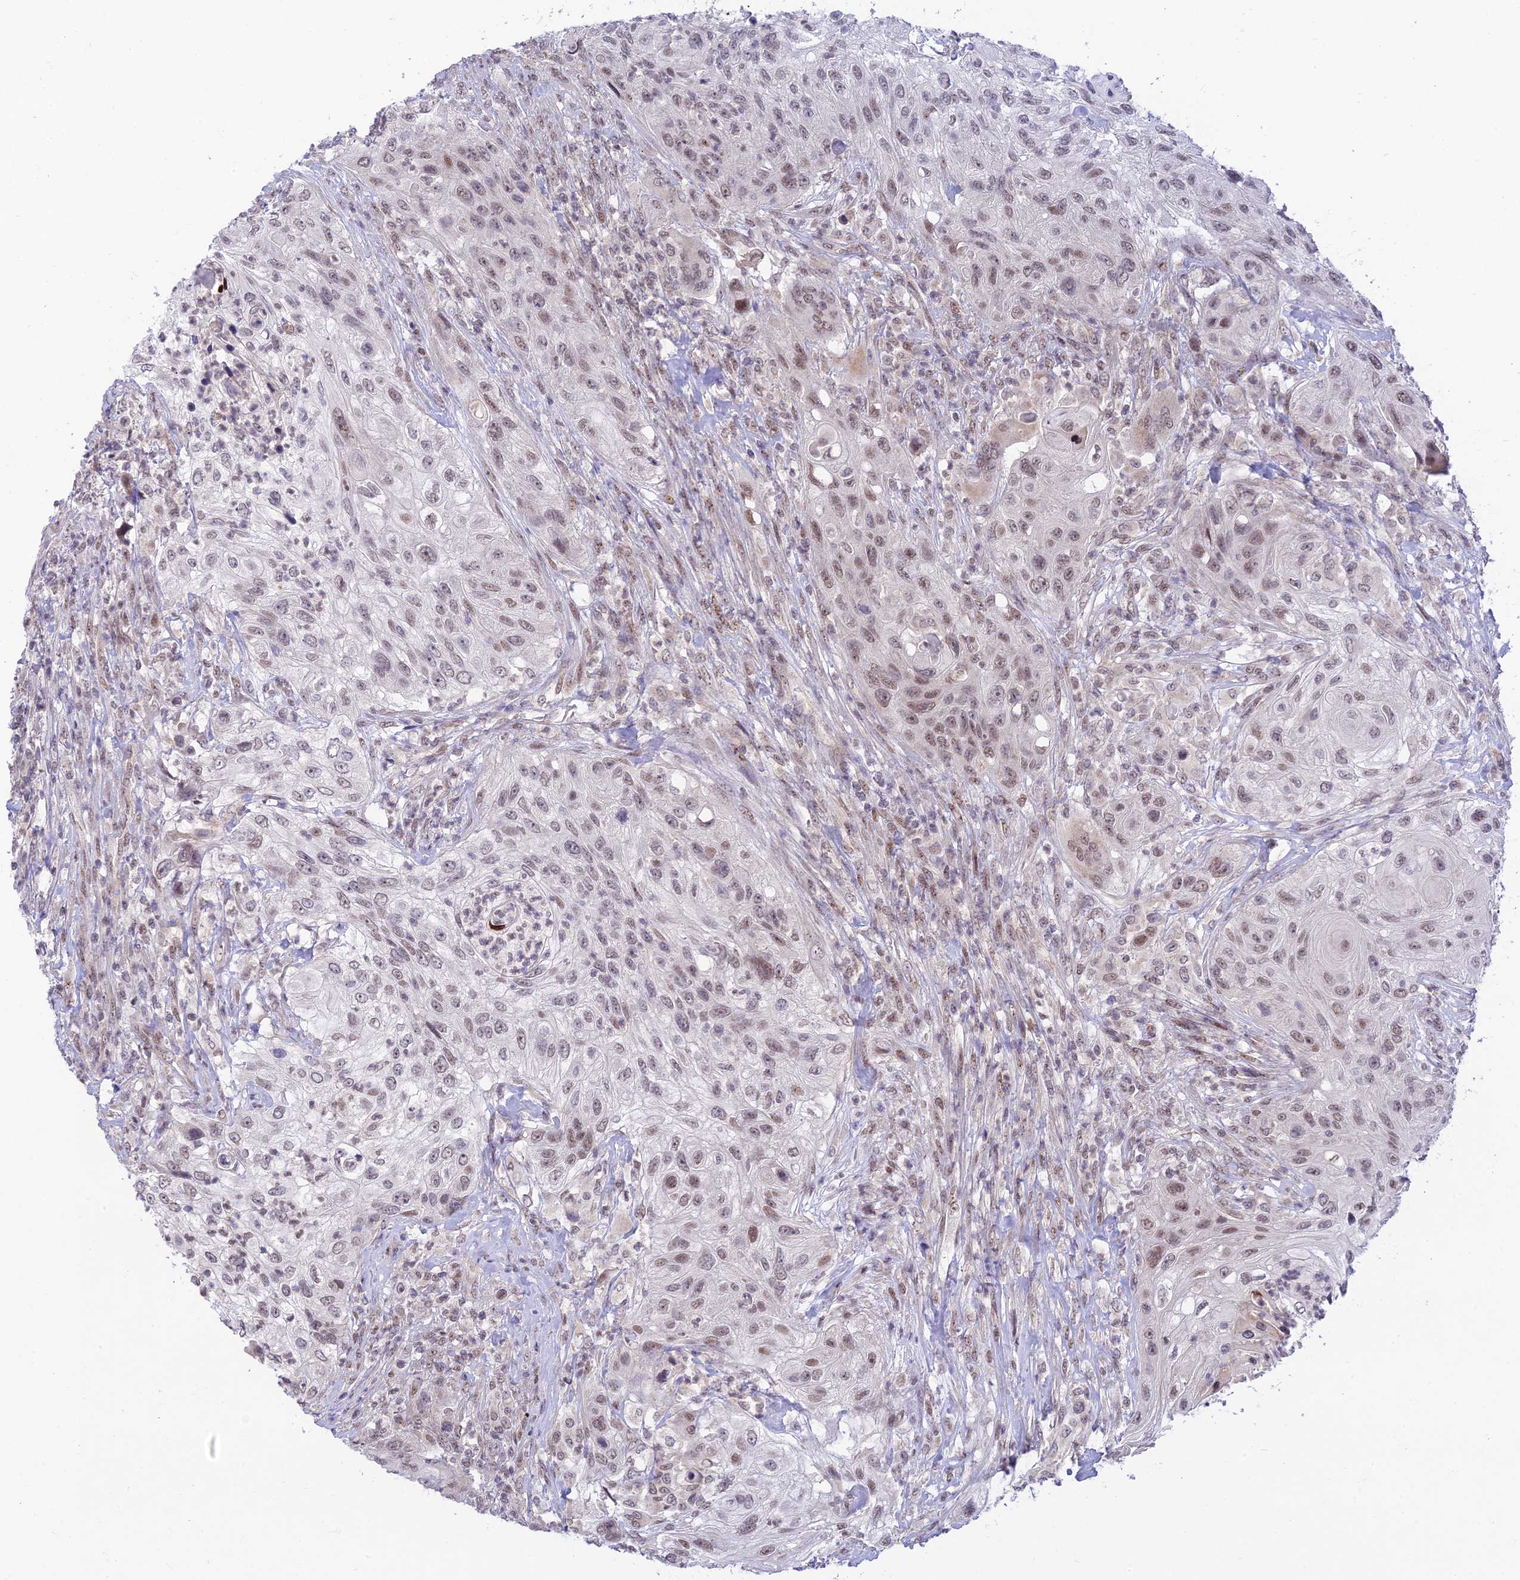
{"staining": {"intensity": "weak", "quantity": ">75%", "location": "nuclear"}, "tissue": "urothelial cancer", "cell_type": "Tumor cells", "image_type": "cancer", "snomed": [{"axis": "morphology", "description": "Urothelial carcinoma, High grade"}, {"axis": "topography", "description": "Urinary bladder"}], "caption": "DAB immunohistochemical staining of urothelial carcinoma (high-grade) shows weak nuclear protein staining in approximately >75% of tumor cells.", "gene": "MICOS13", "patient": {"sex": "female", "age": 60}}